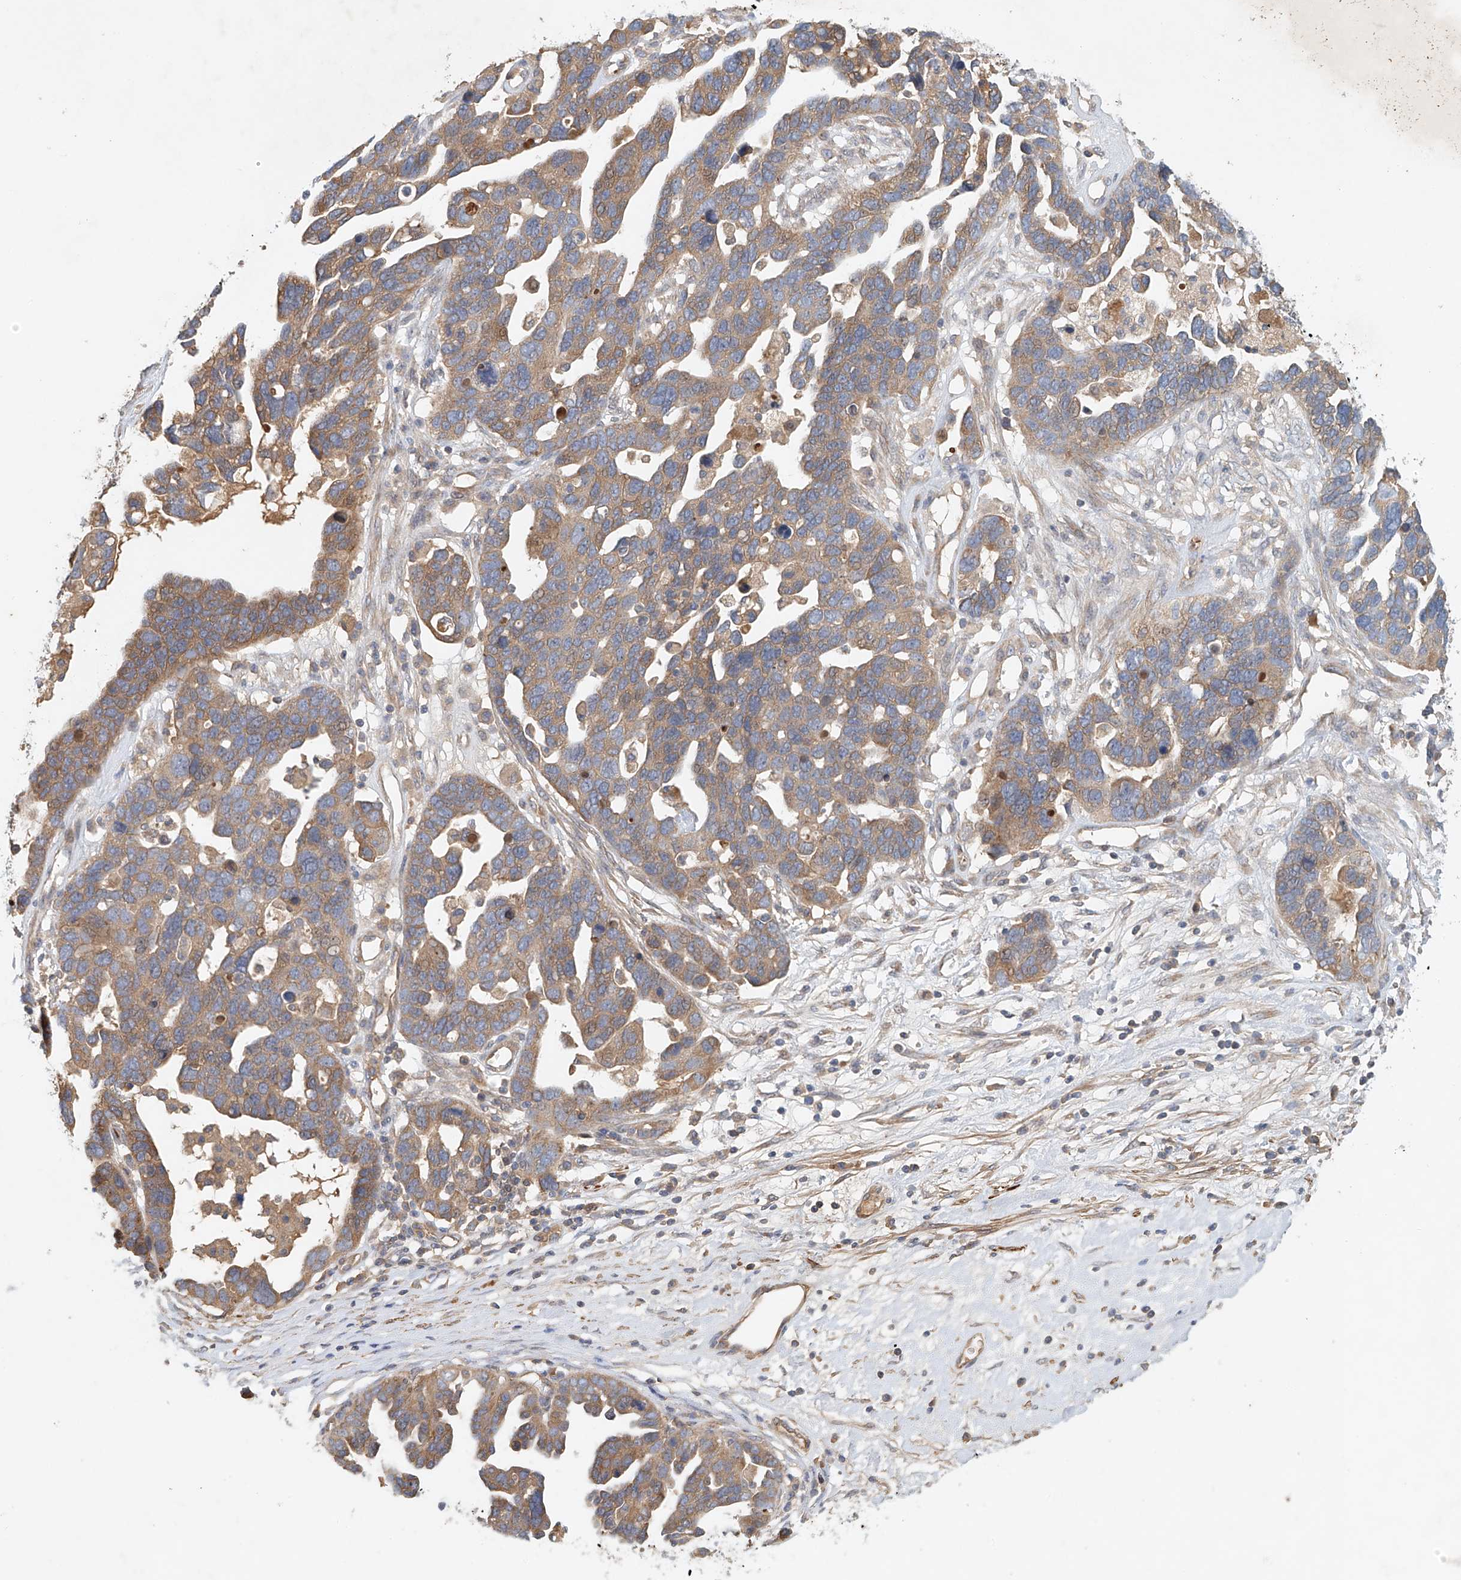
{"staining": {"intensity": "moderate", "quantity": ">75%", "location": "cytoplasmic/membranous"}, "tissue": "ovarian cancer", "cell_type": "Tumor cells", "image_type": "cancer", "snomed": [{"axis": "morphology", "description": "Cystadenocarcinoma, serous, NOS"}, {"axis": "topography", "description": "Ovary"}], "caption": "Ovarian cancer was stained to show a protein in brown. There is medium levels of moderate cytoplasmic/membranous positivity in about >75% of tumor cells. (Brightfield microscopy of DAB IHC at high magnification).", "gene": "LYRM9", "patient": {"sex": "female", "age": 54}}